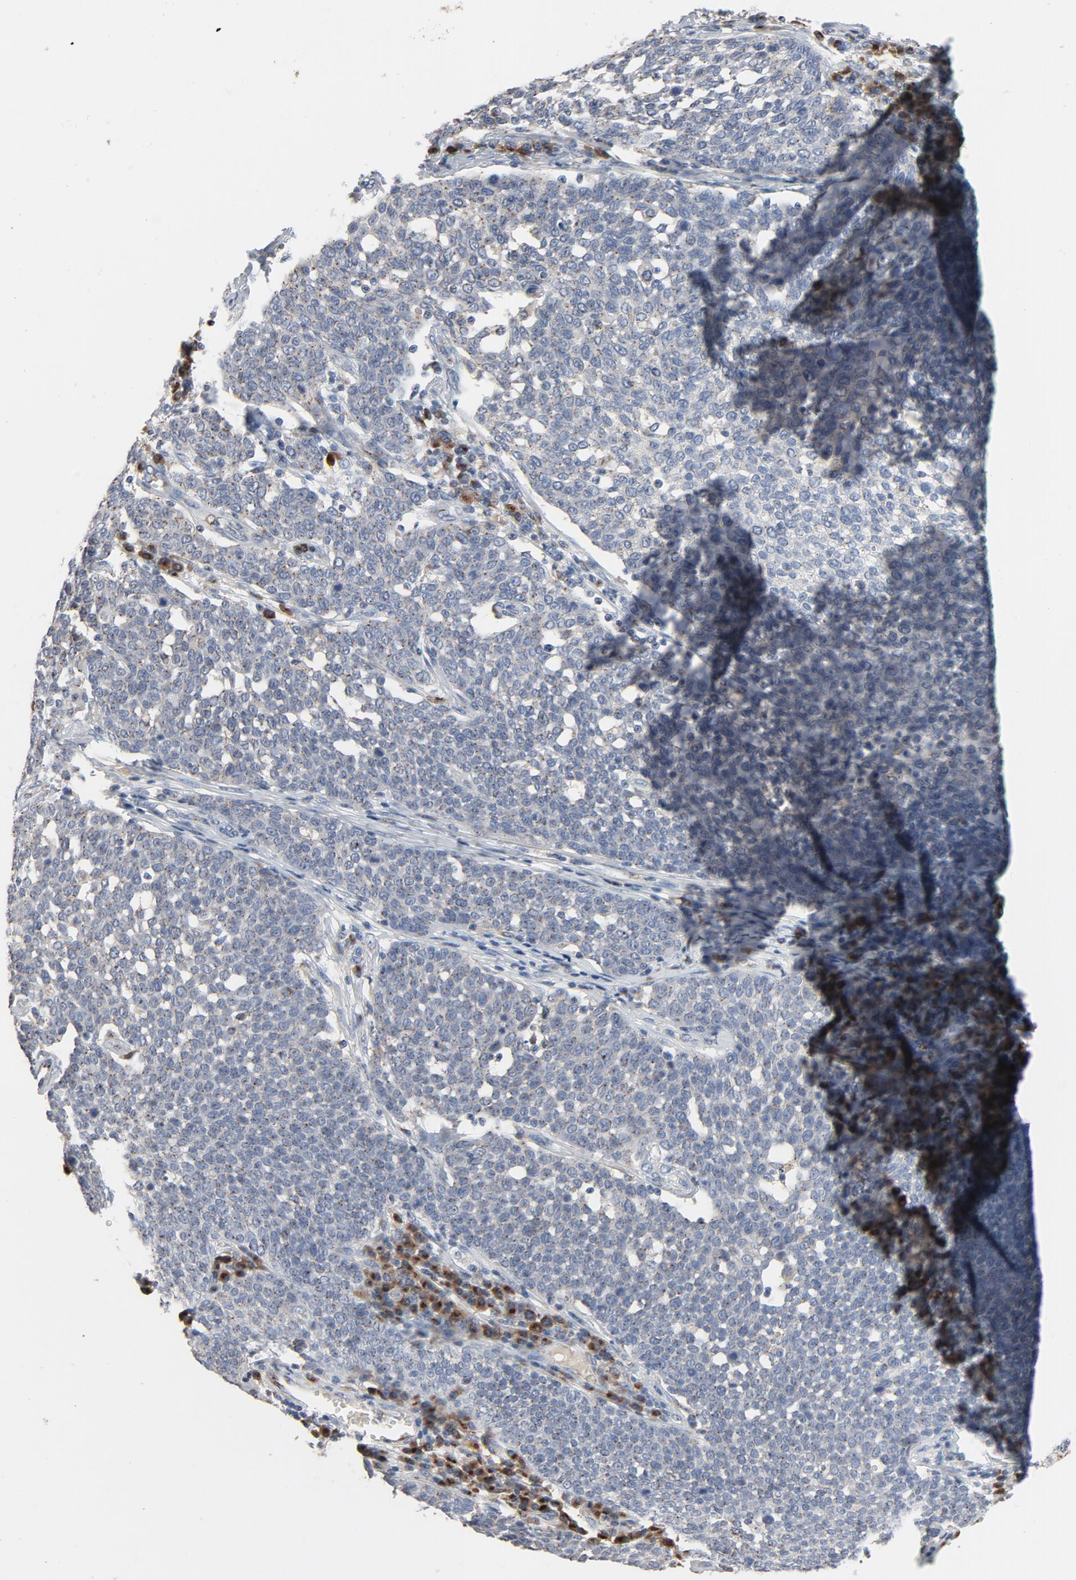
{"staining": {"intensity": "negative", "quantity": "none", "location": "none"}, "tissue": "cervical cancer", "cell_type": "Tumor cells", "image_type": "cancer", "snomed": [{"axis": "morphology", "description": "Squamous cell carcinoma, NOS"}, {"axis": "topography", "description": "Cervix"}], "caption": "This is a photomicrograph of IHC staining of cervical cancer (squamous cell carcinoma), which shows no expression in tumor cells. (Immunohistochemistry (ihc), brightfield microscopy, high magnification).", "gene": "LMAN2", "patient": {"sex": "female", "age": 27}}